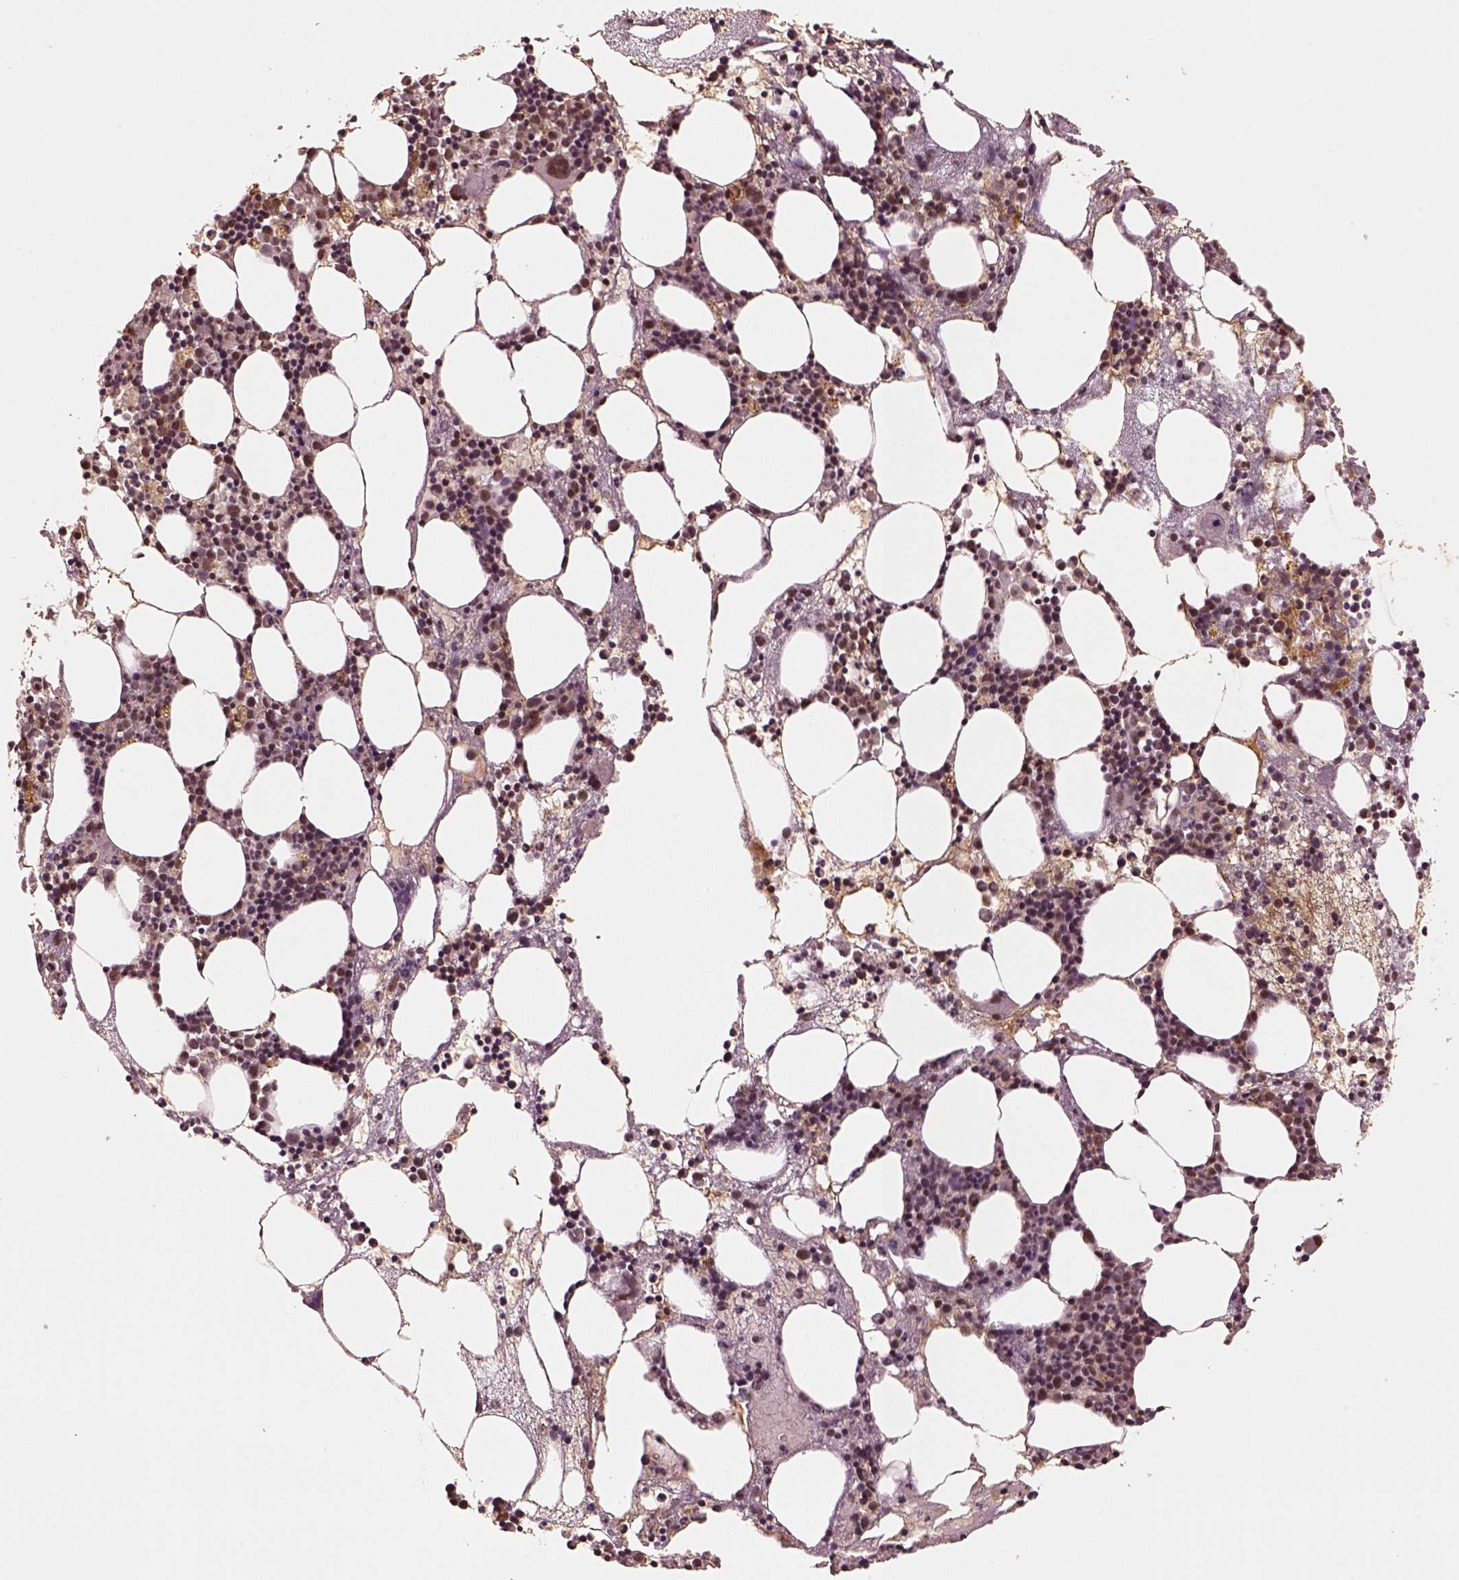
{"staining": {"intensity": "strong", "quantity": ">75%", "location": "nuclear"}, "tissue": "bone marrow", "cell_type": "Hematopoietic cells", "image_type": "normal", "snomed": [{"axis": "morphology", "description": "Normal tissue, NOS"}, {"axis": "topography", "description": "Bone marrow"}], "caption": "A photomicrograph of bone marrow stained for a protein reveals strong nuclear brown staining in hematopoietic cells.", "gene": "BRD9", "patient": {"sex": "male", "age": 54}}